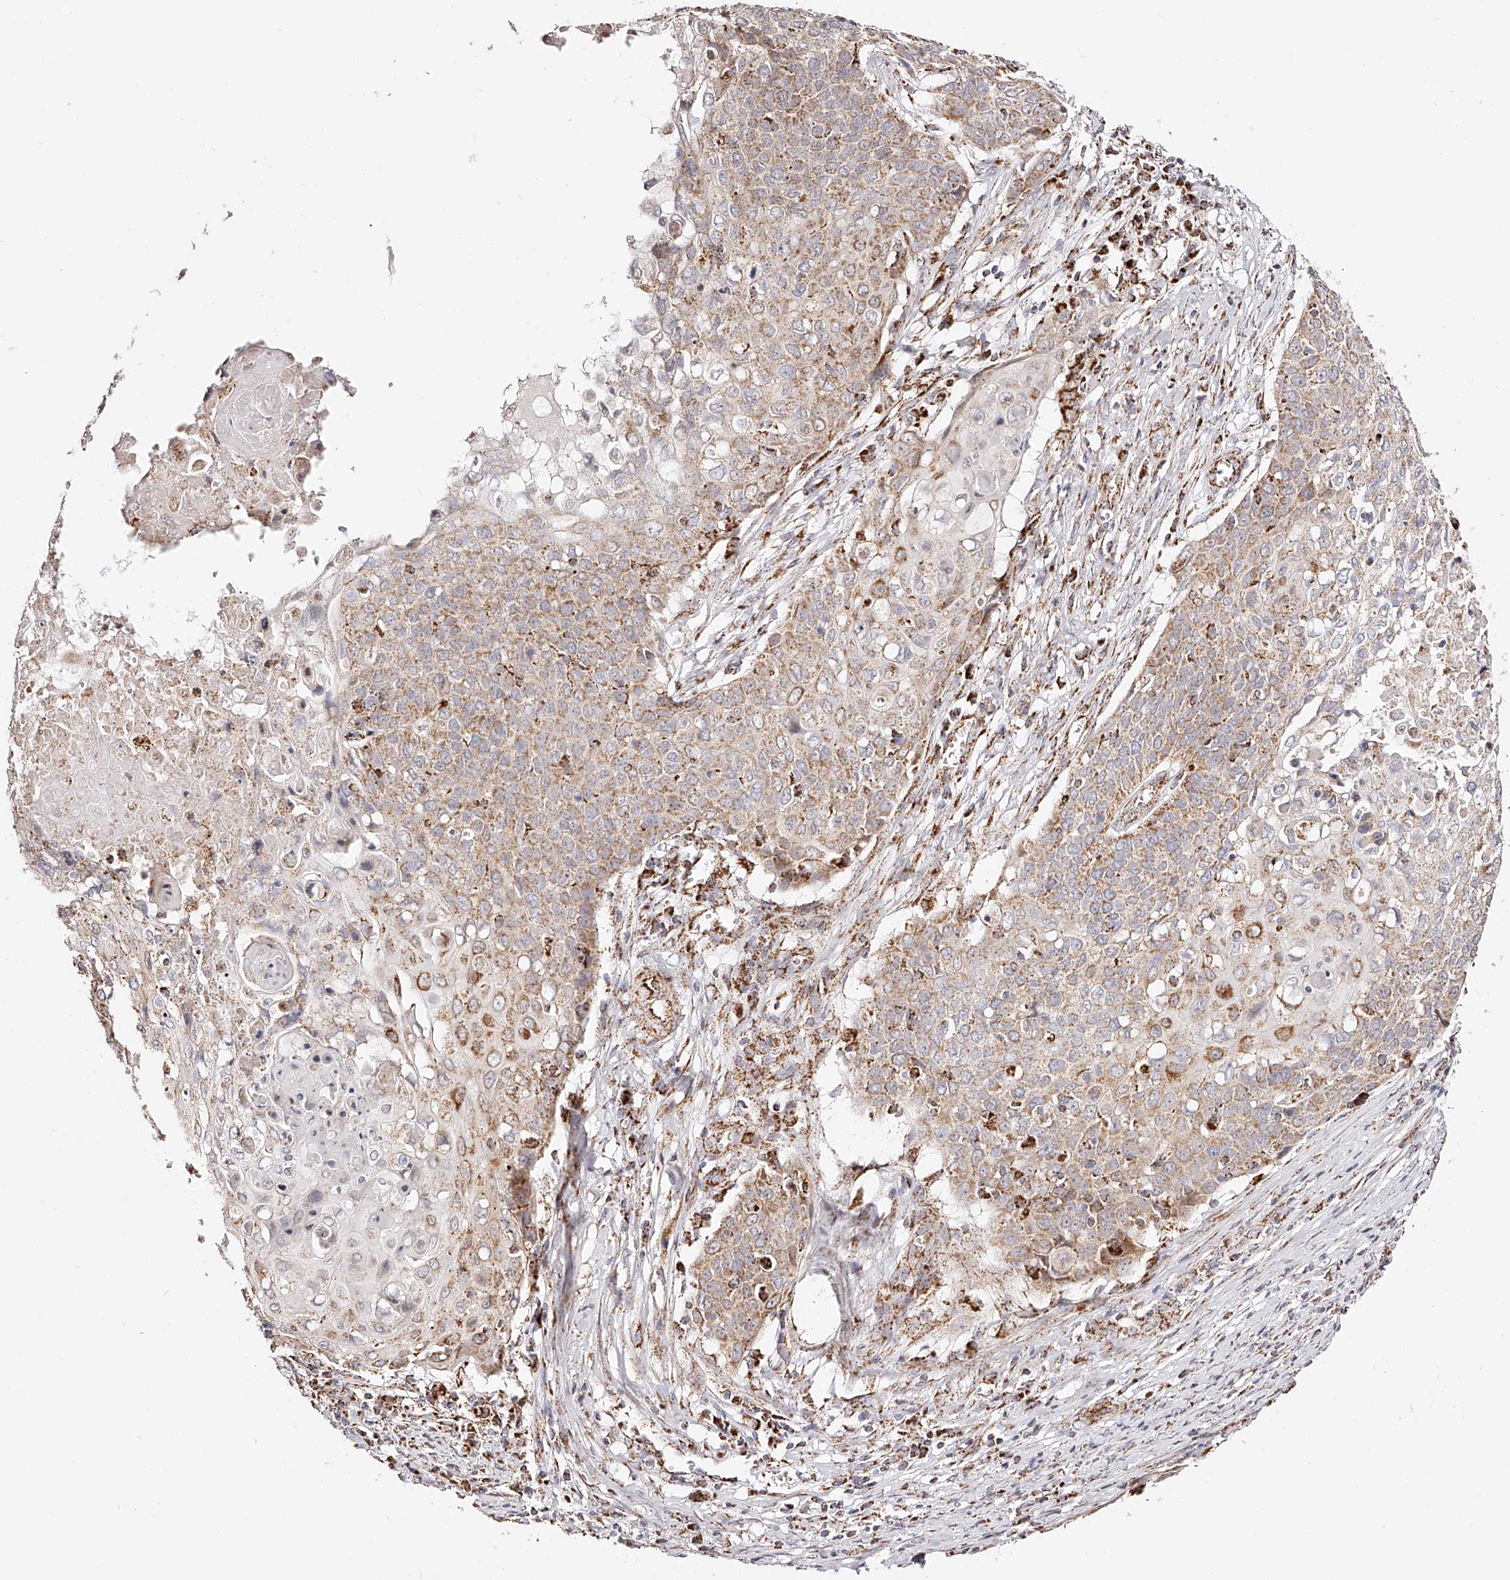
{"staining": {"intensity": "weak", "quantity": ">75%", "location": "cytoplasmic/membranous"}, "tissue": "cervical cancer", "cell_type": "Tumor cells", "image_type": "cancer", "snomed": [{"axis": "morphology", "description": "Squamous cell carcinoma, NOS"}, {"axis": "topography", "description": "Cervix"}], "caption": "Immunohistochemical staining of cervical cancer reveals weak cytoplasmic/membranous protein expression in about >75% of tumor cells.", "gene": "NDUFV3", "patient": {"sex": "female", "age": 39}}